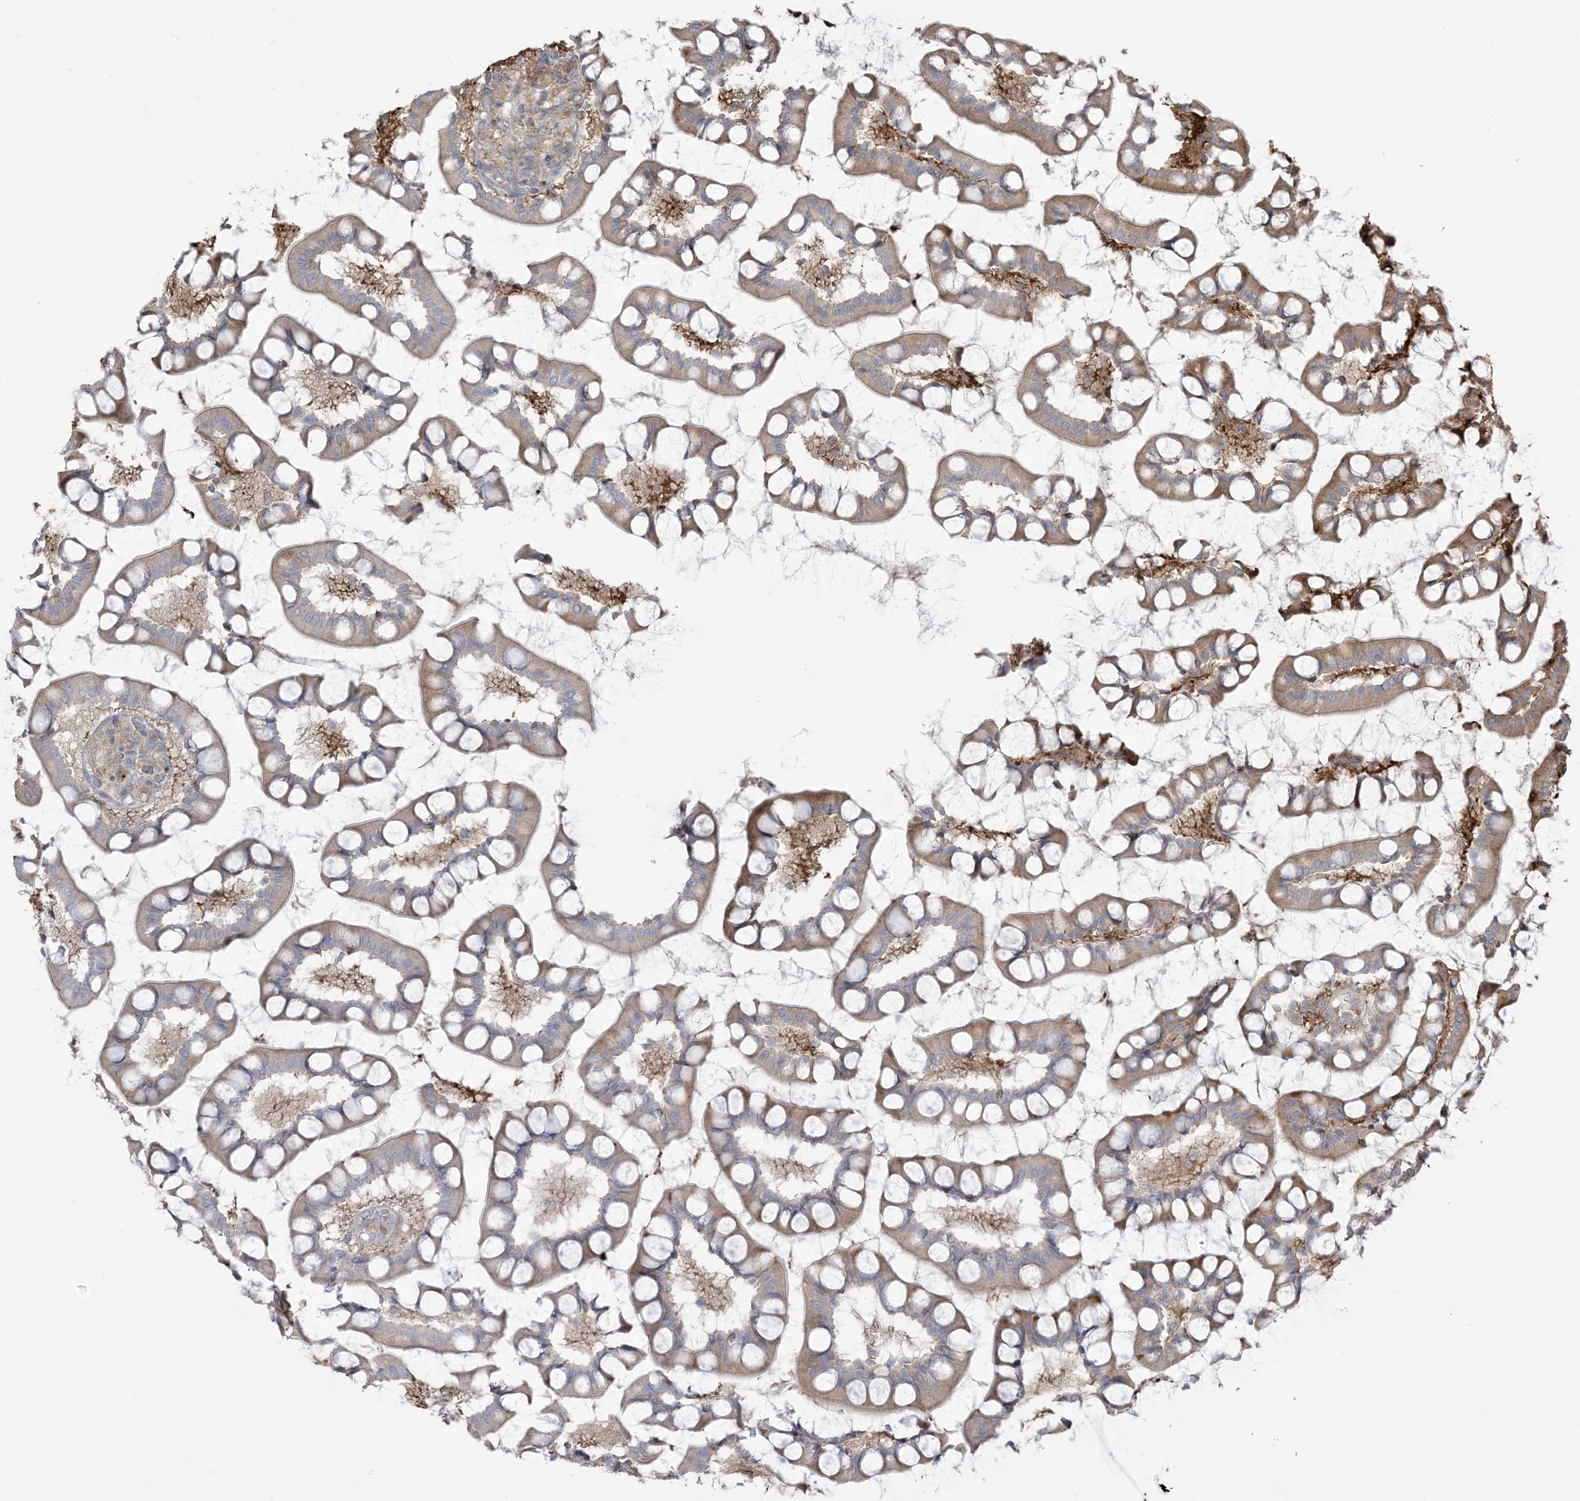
{"staining": {"intensity": "weak", "quantity": ">75%", "location": "cytoplasmic/membranous"}, "tissue": "small intestine", "cell_type": "Glandular cells", "image_type": "normal", "snomed": [{"axis": "morphology", "description": "Normal tissue, NOS"}, {"axis": "topography", "description": "Small intestine"}], "caption": "Immunohistochemical staining of normal small intestine exhibits low levels of weak cytoplasmic/membranous expression in approximately >75% of glandular cells.", "gene": "KLHL18", "patient": {"sex": "male", "age": 52}}